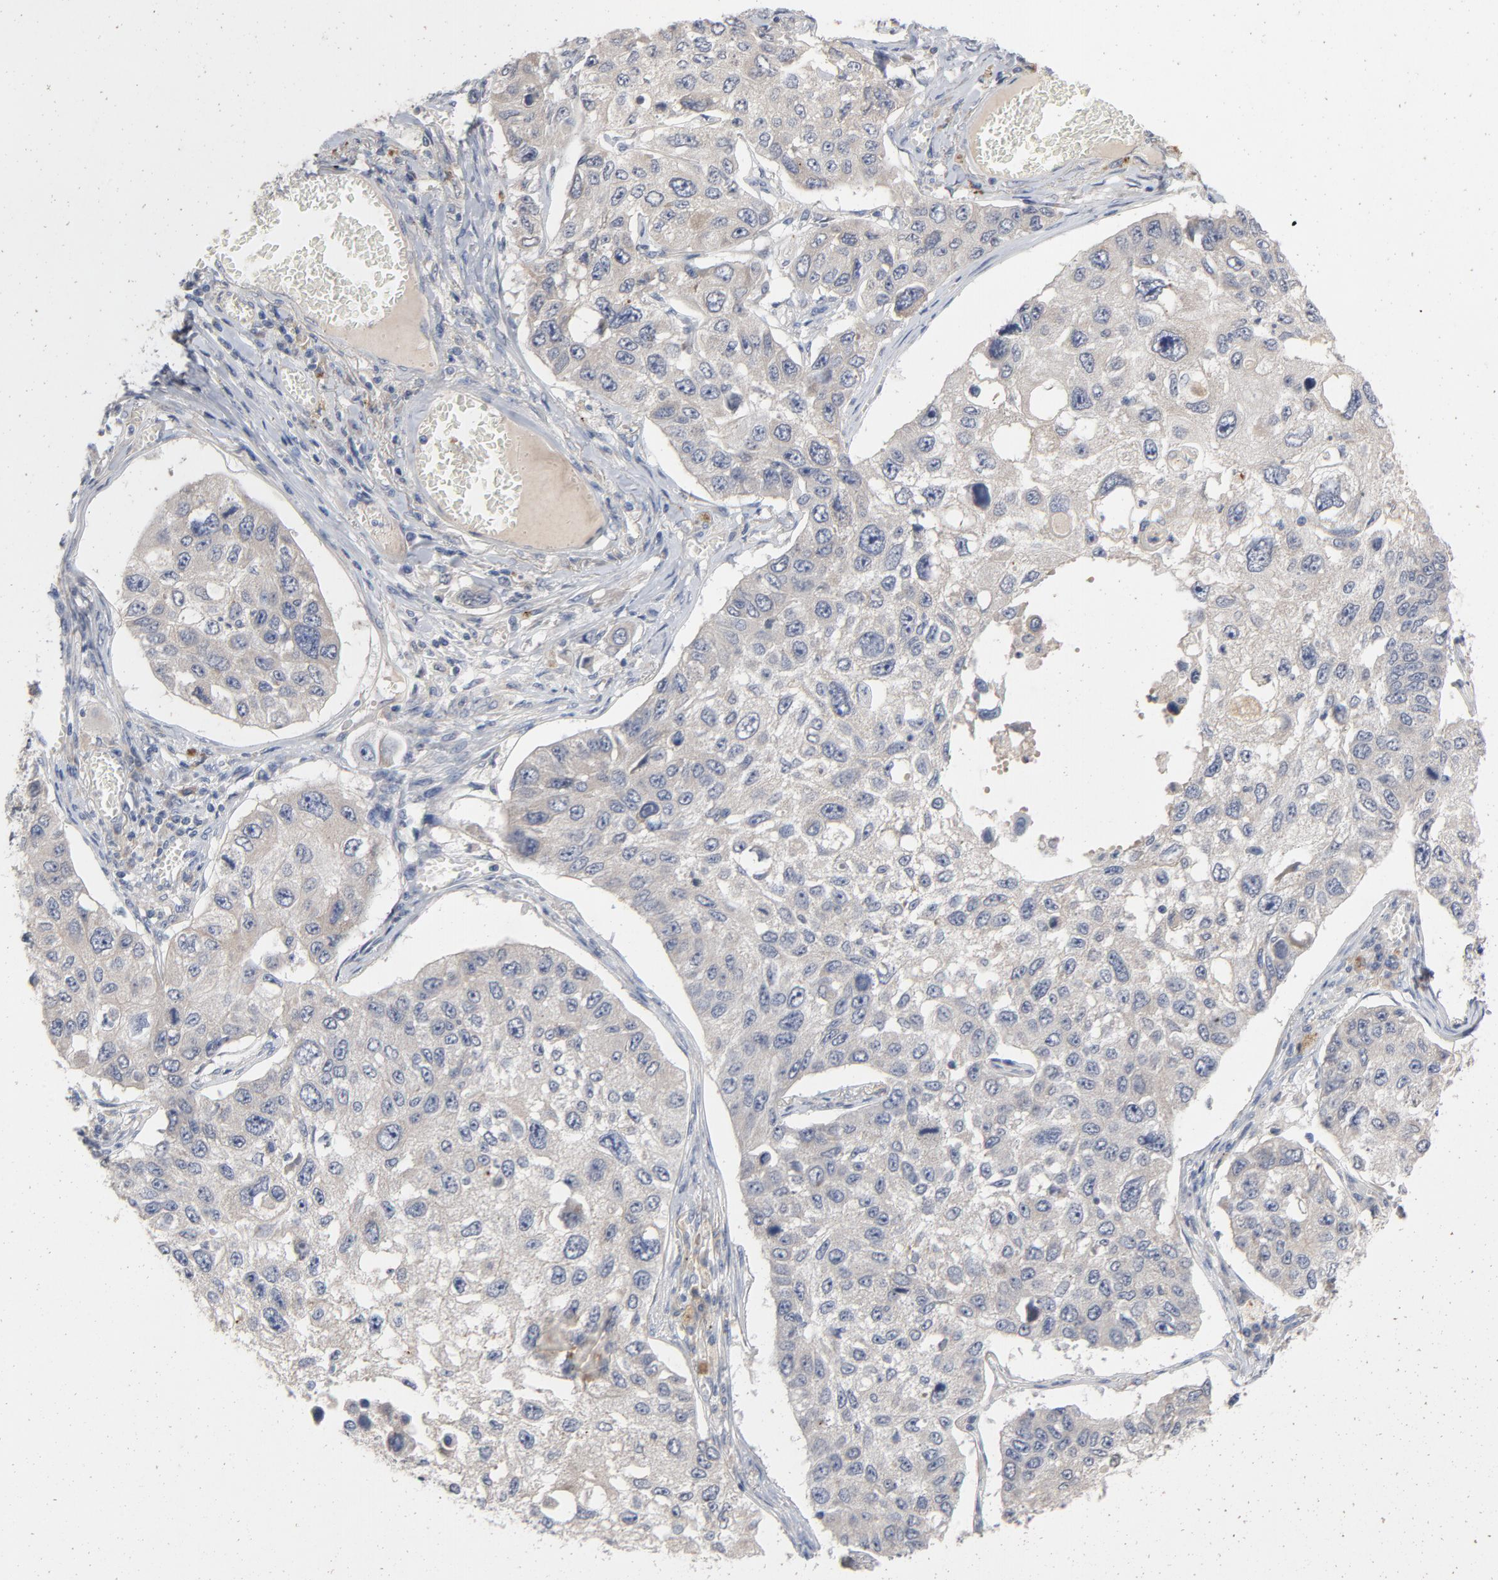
{"staining": {"intensity": "weak", "quantity": ">75%", "location": "cytoplasmic/membranous"}, "tissue": "lung cancer", "cell_type": "Tumor cells", "image_type": "cancer", "snomed": [{"axis": "morphology", "description": "Squamous cell carcinoma, NOS"}, {"axis": "topography", "description": "Lung"}], "caption": "Brown immunohistochemical staining in lung squamous cell carcinoma demonstrates weak cytoplasmic/membranous staining in approximately >75% of tumor cells. The staining was performed using DAB (3,3'-diaminobenzidine), with brown indicating positive protein expression. Nuclei are stained blue with hematoxylin.", "gene": "CCDC134", "patient": {"sex": "male", "age": 71}}